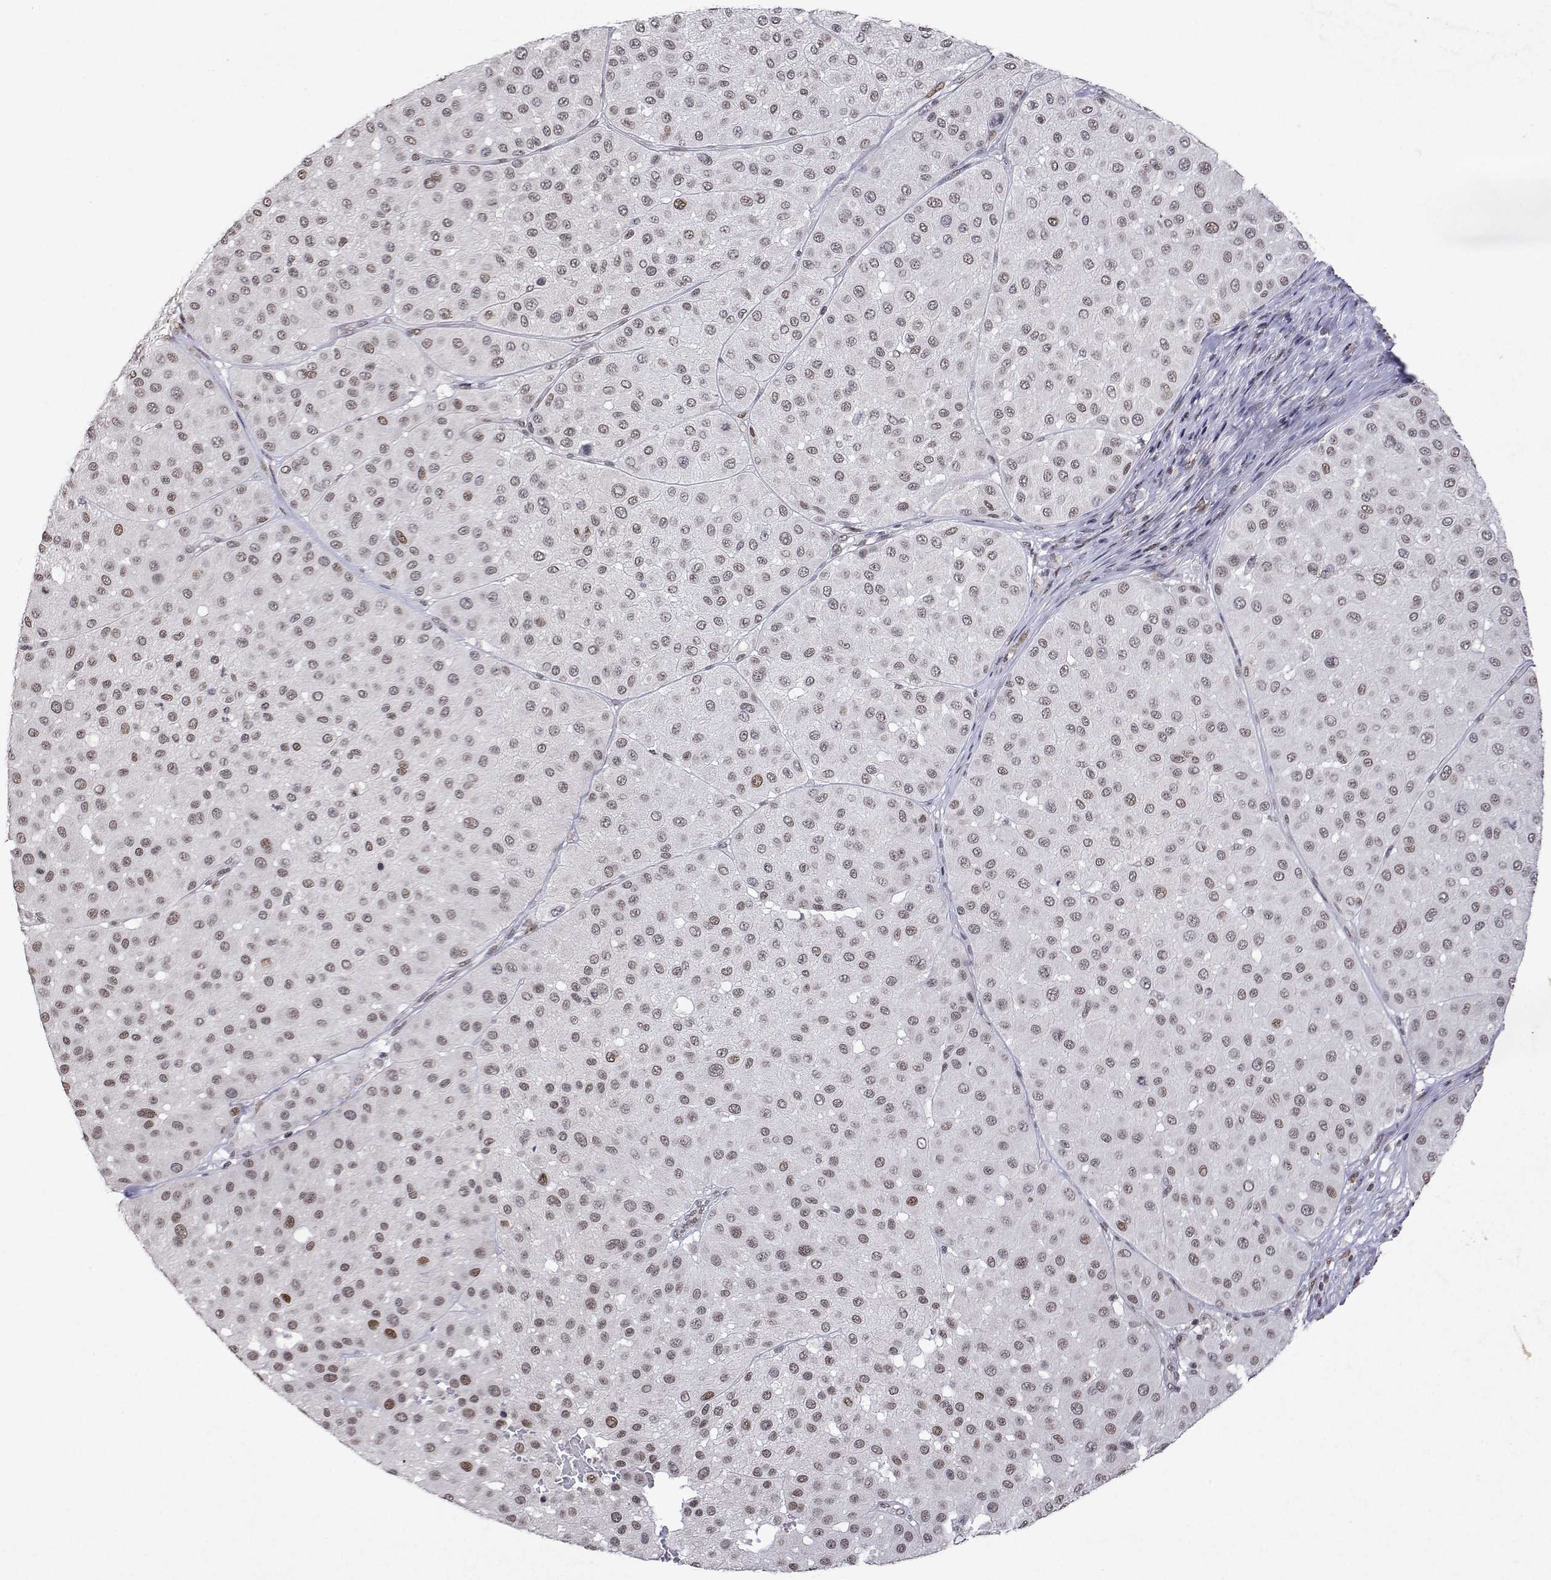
{"staining": {"intensity": "moderate", "quantity": "25%-75%", "location": "nuclear"}, "tissue": "melanoma", "cell_type": "Tumor cells", "image_type": "cancer", "snomed": [{"axis": "morphology", "description": "Malignant melanoma, Metastatic site"}, {"axis": "topography", "description": "Smooth muscle"}], "caption": "A medium amount of moderate nuclear staining is appreciated in approximately 25%-75% of tumor cells in melanoma tissue.", "gene": "XPC", "patient": {"sex": "male", "age": 41}}